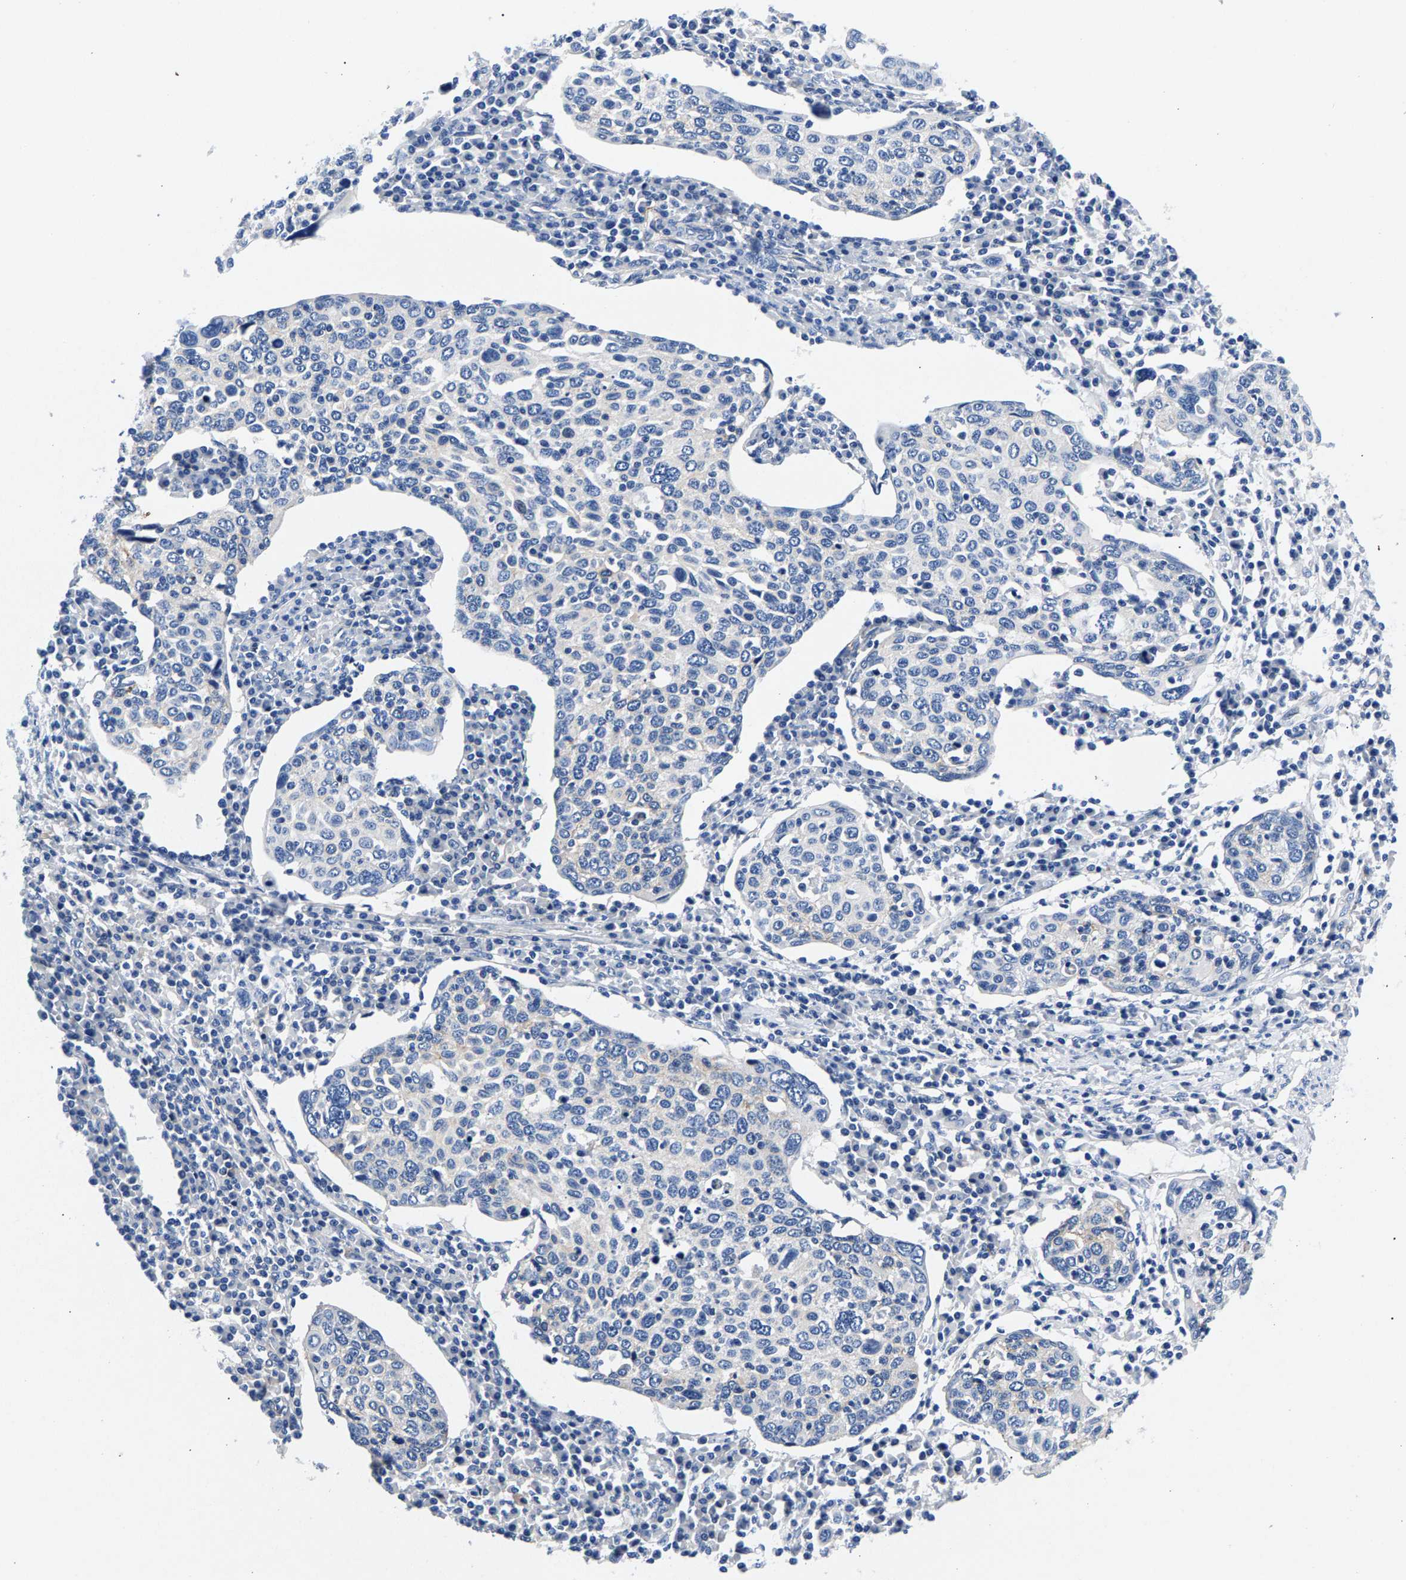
{"staining": {"intensity": "negative", "quantity": "none", "location": "none"}, "tissue": "cervical cancer", "cell_type": "Tumor cells", "image_type": "cancer", "snomed": [{"axis": "morphology", "description": "Squamous cell carcinoma, NOS"}, {"axis": "topography", "description": "Cervix"}], "caption": "This is an immunohistochemistry micrograph of human cervical squamous cell carcinoma. There is no positivity in tumor cells.", "gene": "P2RY4", "patient": {"sex": "female", "age": 40}}